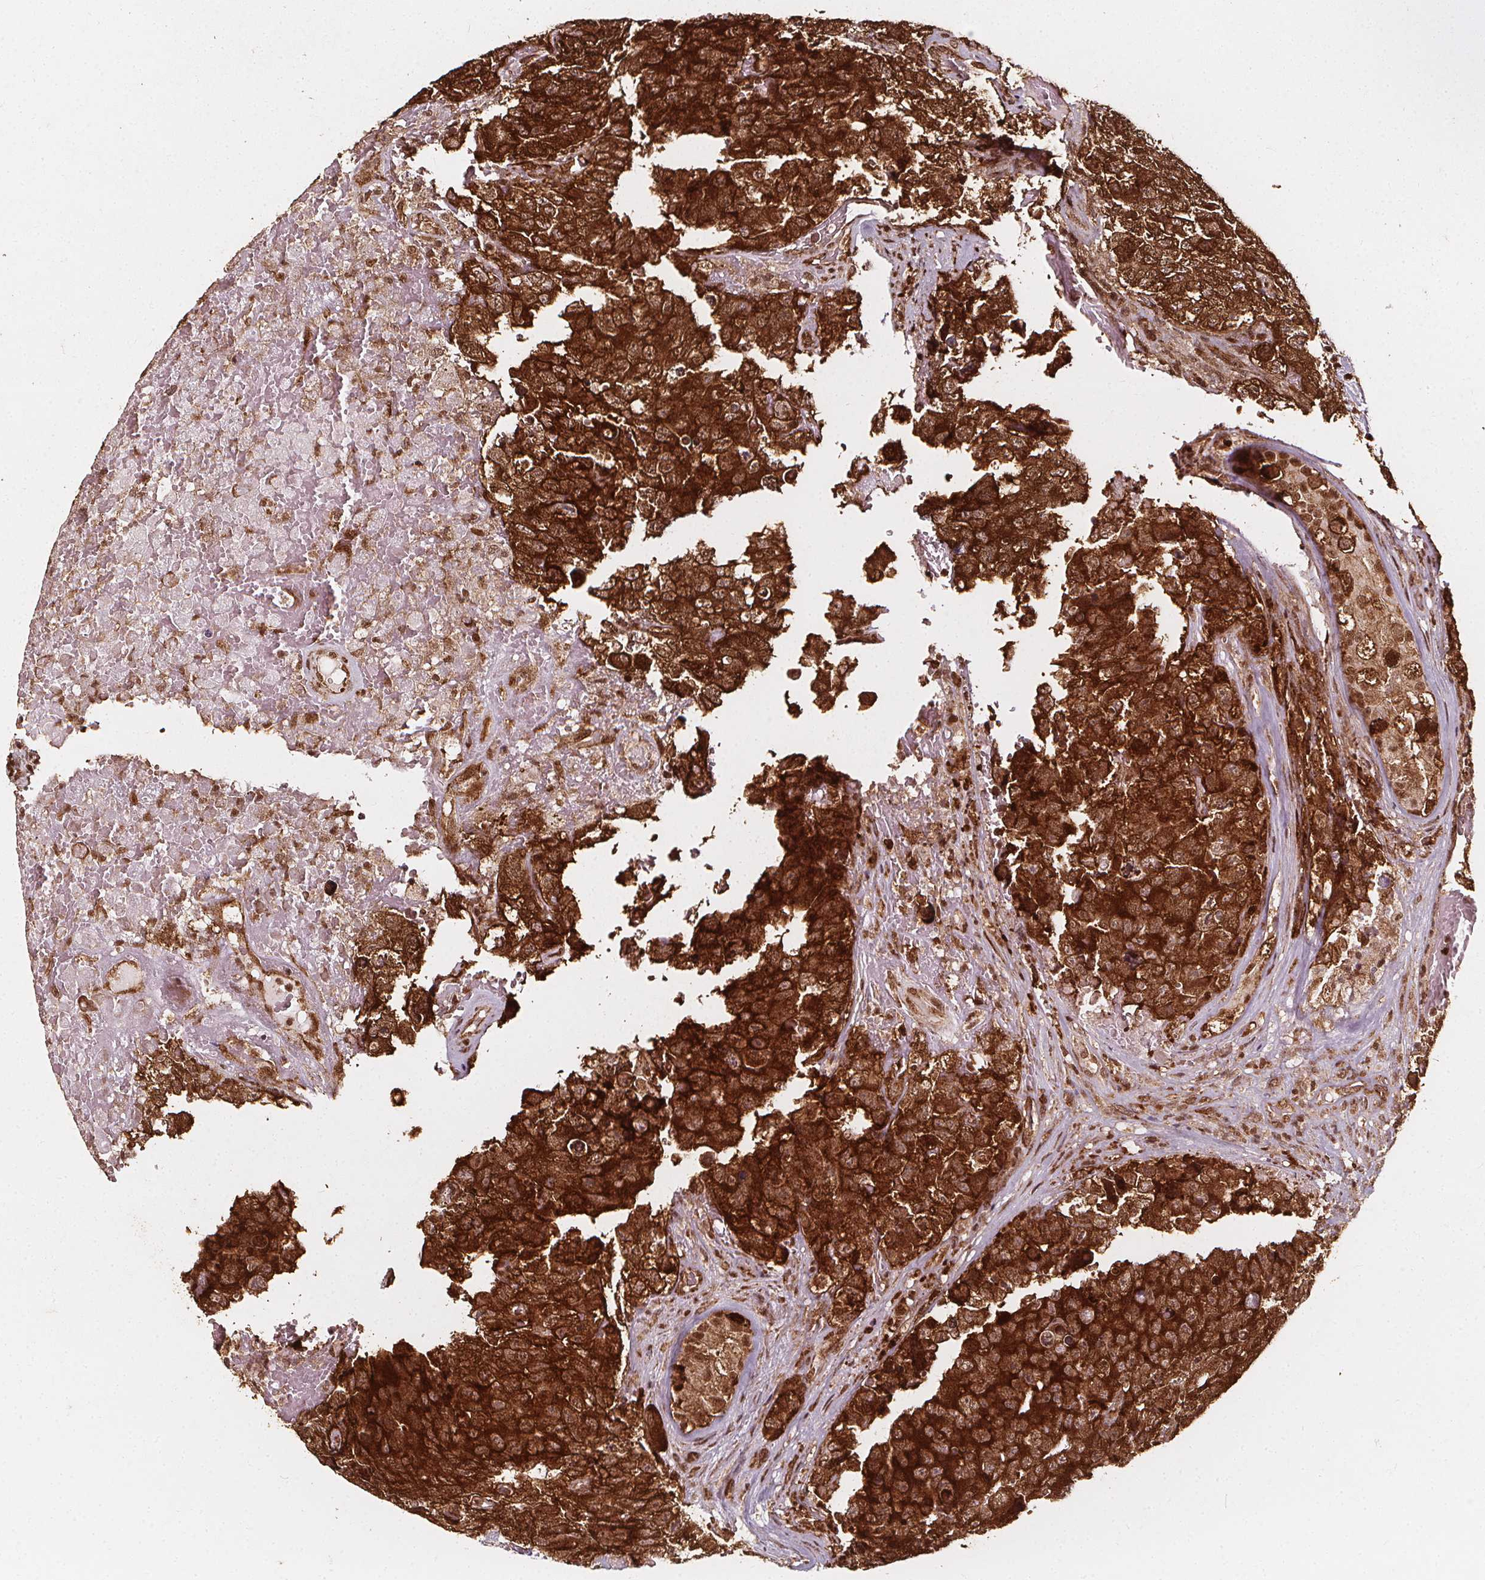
{"staining": {"intensity": "strong", "quantity": ">75%", "location": "cytoplasmic/membranous,nuclear"}, "tissue": "testis cancer", "cell_type": "Tumor cells", "image_type": "cancer", "snomed": [{"axis": "morphology", "description": "Carcinoma, Embryonal, NOS"}, {"axis": "topography", "description": "Testis"}], "caption": "A high amount of strong cytoplasmic/membranous and nuclear staining is identified in about >75% of tumor cells in embryonal carcinoma (testis) tissue.", "gene": "SMN1", "patient": {"sex": "male", "age": 18}}